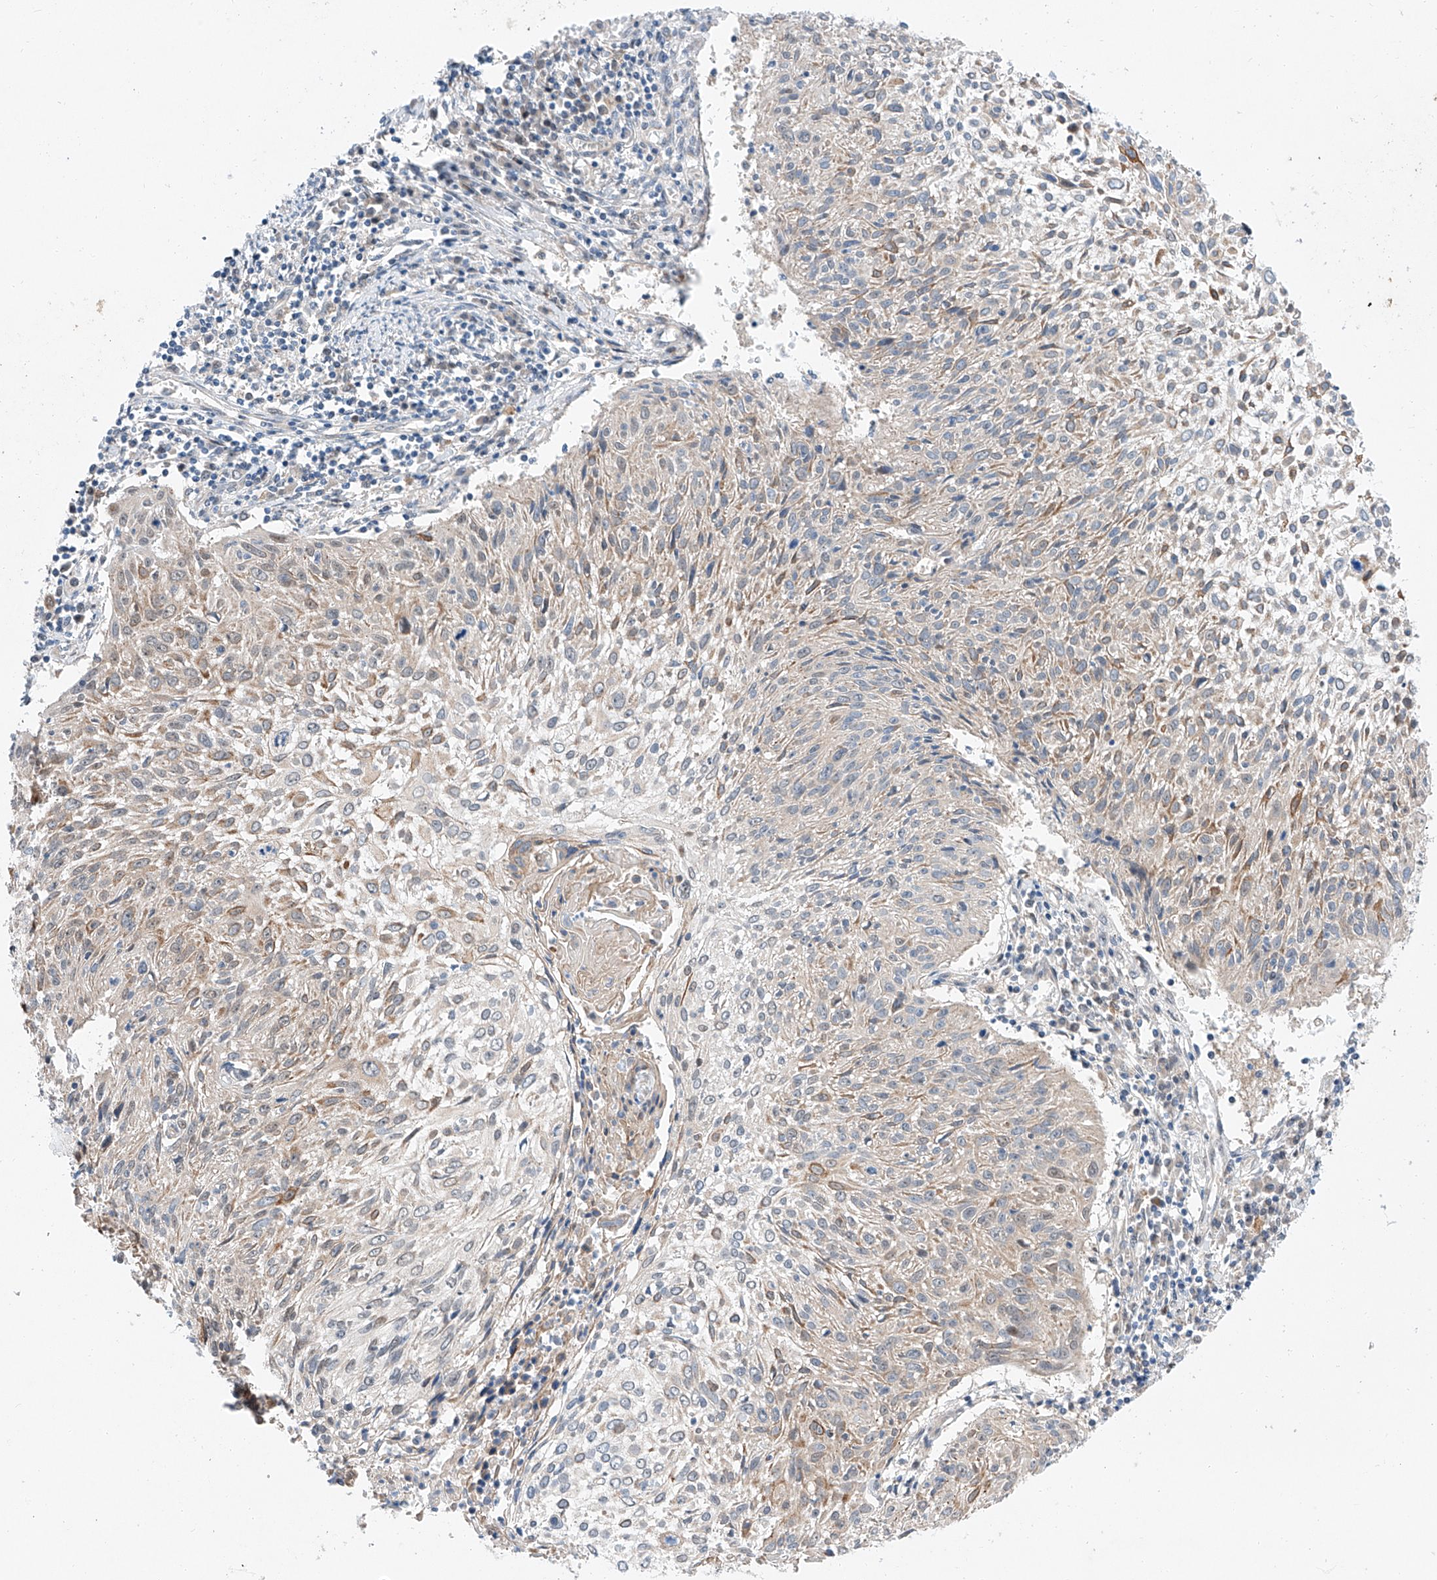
{"staining": {"intensity": "moderate", "quantity": "<25%", "location": "cytoplasmic/membranous,nuclear"}, "tissue": "cervical cancer", "cell_type": "Tumor cells", "image_type": "cancer", "snomed": [{"axis": "morphology", "description": "Squamous cell carcinoma, NOS"}, {"axis": "topography", "description": "Cervix"}], "caption": "IHC image of squamous cell carcinoma (cervical) stained for a protein (brown), which demonstrates low levels of moderate cytoplasmic/membranous and nuclear staining in approximately <25% of tumor cells.", "gene": "CLDND1", "patient": {"sex": "female", "age": 51}}